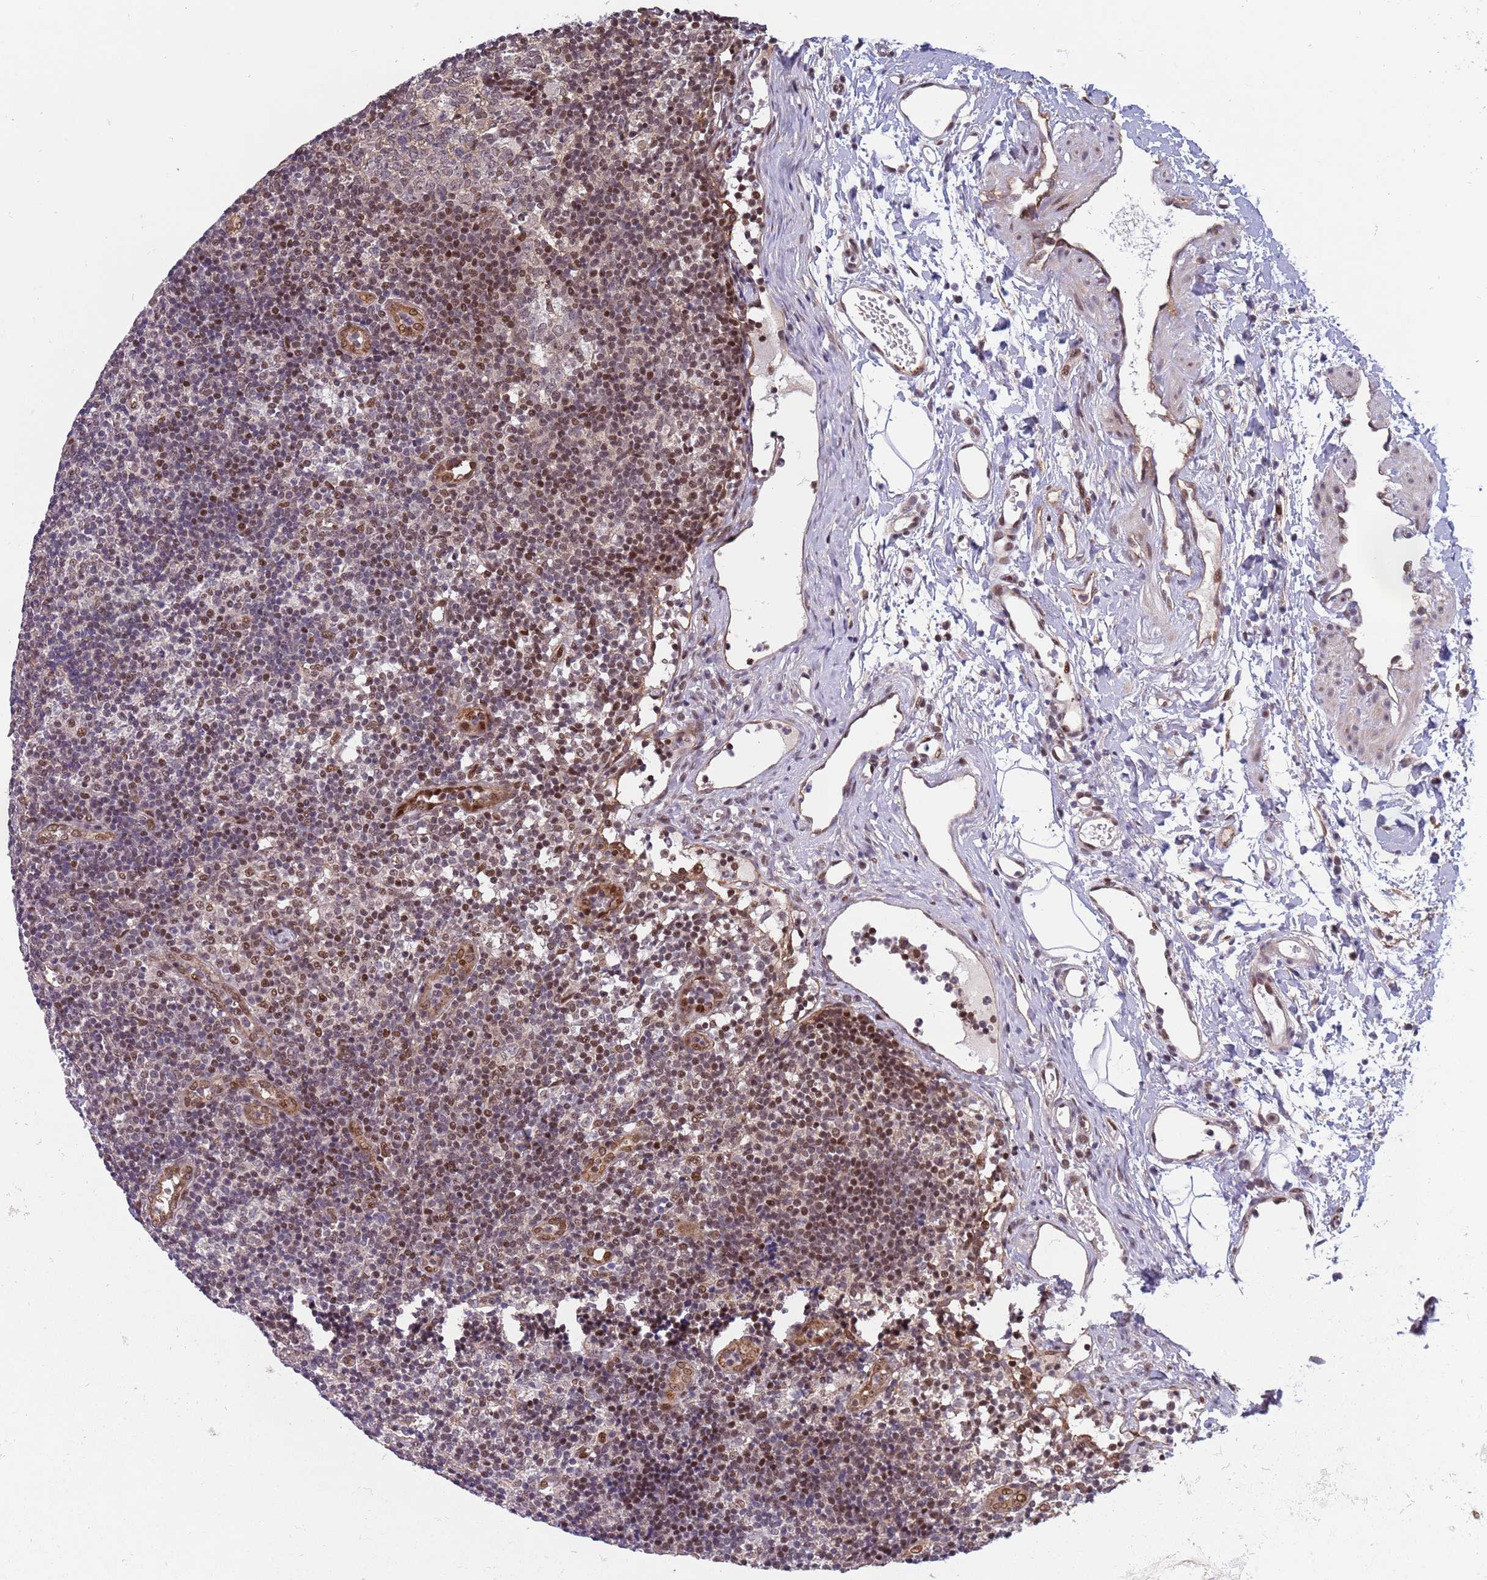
{"staining": {"intensity": "weak", "quantity": "<25%", "location": "nuclear"}, "tissue": "lymph node", "cell_type": "Germinal center cells", "image_type": "normal", "snomed": [{"axis": "morphology", "description": "Normal tissue, NOS"}, {"axis": "topography", "description": "Lymph node"}], "caption": "DAB immunohistochemical staining of normal lymph node reveals no significant positivity in germinal center cells.", "gene": "TBX10", "patient": {"sex": "female", "age": 37}}